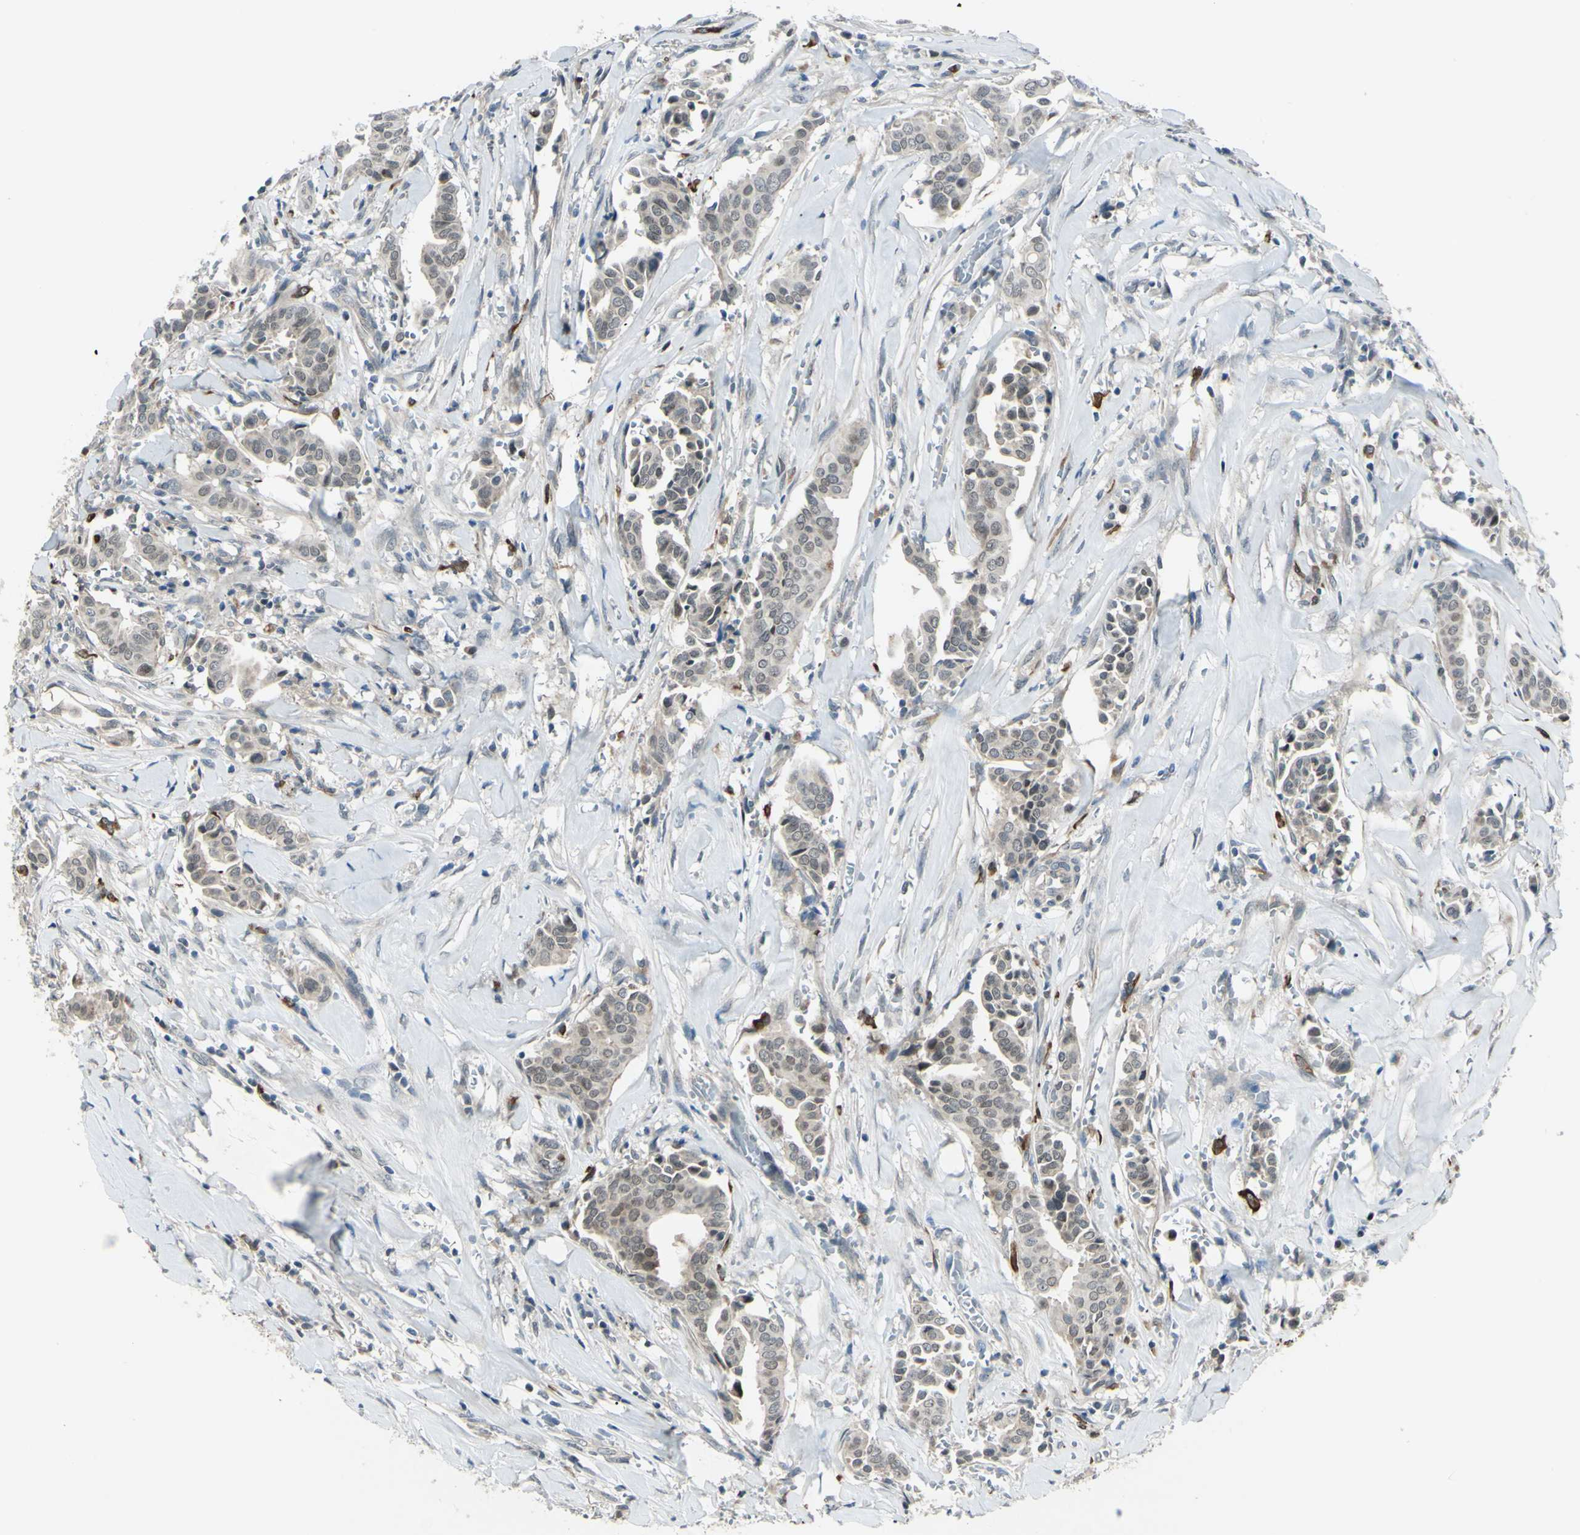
{"staining": {"intensity": "negative", "quantity": "none", "location": "none"}, "tissue": "head and neck cancer", "cell_type": "Tumor cells", "image_type": "cancer", "snomed": [{"axis": "morphology", "description": "Adenocarcinoma, NOS"}, {"axis": "topography", "description": "Salivary gland"}, {"axis": "topography", "description": "Head-Neck"}], "caption": "Protein analysis of head and neck cancer (adenocarcinoma) exhibits no significant expression in tumor cells.", "gene": "FGFR2", "patient": {"sex": "female", "age": 59}}